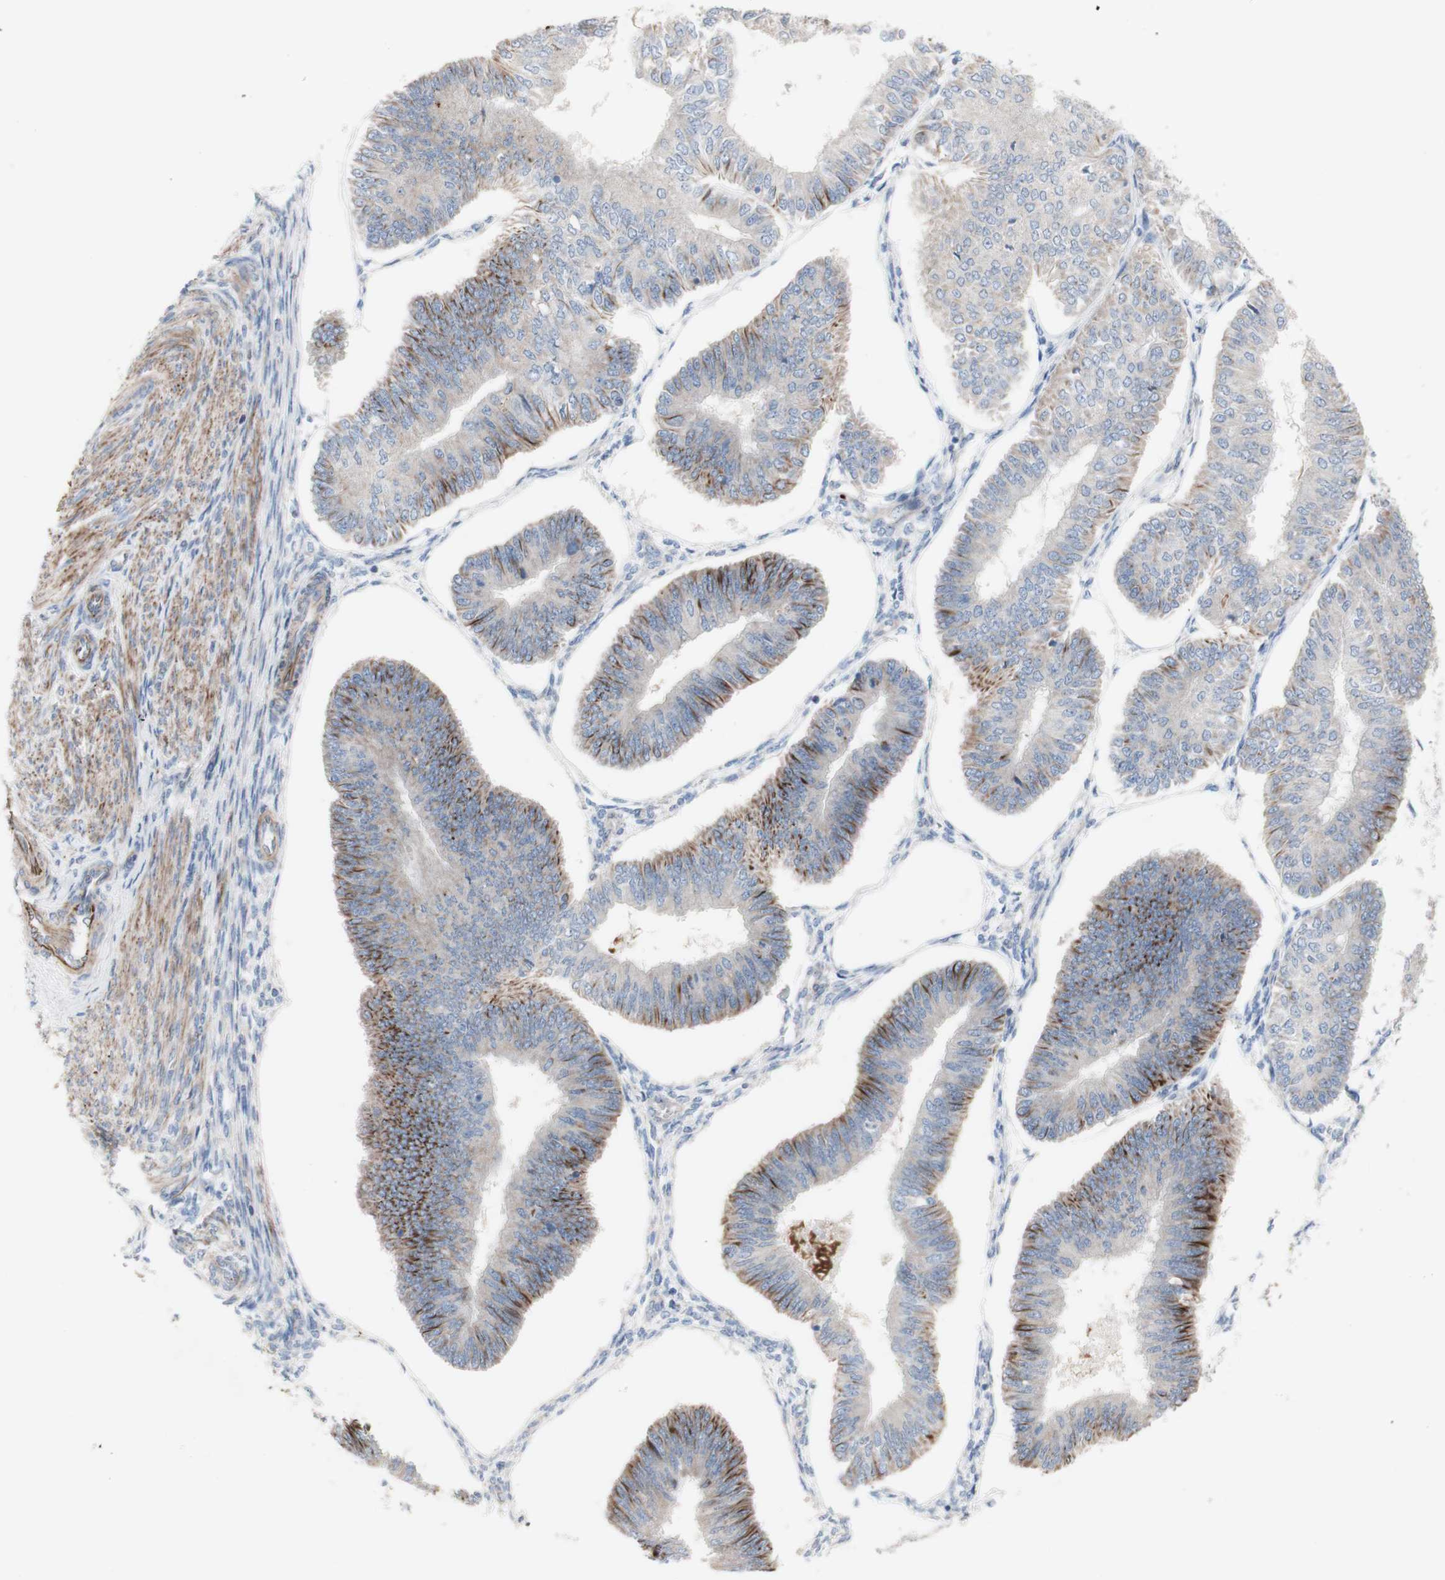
{"staining": {"intensity": "moderate", "quantity": "25%-75%", "location": "cytoplasmic/membranous"}, "tissue": "endometrial cancer", "cell_type": "Tumor cells", "image_type": "cancer", "snomed": [{"axis": "morphology", "description": "Adenocarcinoma, NOS"}, {"axis": "topography", "description": "Endometrium"}], "caption": "Immunohistochemical staining of human adenocarcinoma (endometrial) shows medium levels of moderate cytoplasmic/membranous staining in approximately 25%-75% of tumor cells. (DAB = brown stain, brightfield microscopy at high magnification).", "gene": "AGPAT5", "patient": {"sex": "female", "age": 58}}